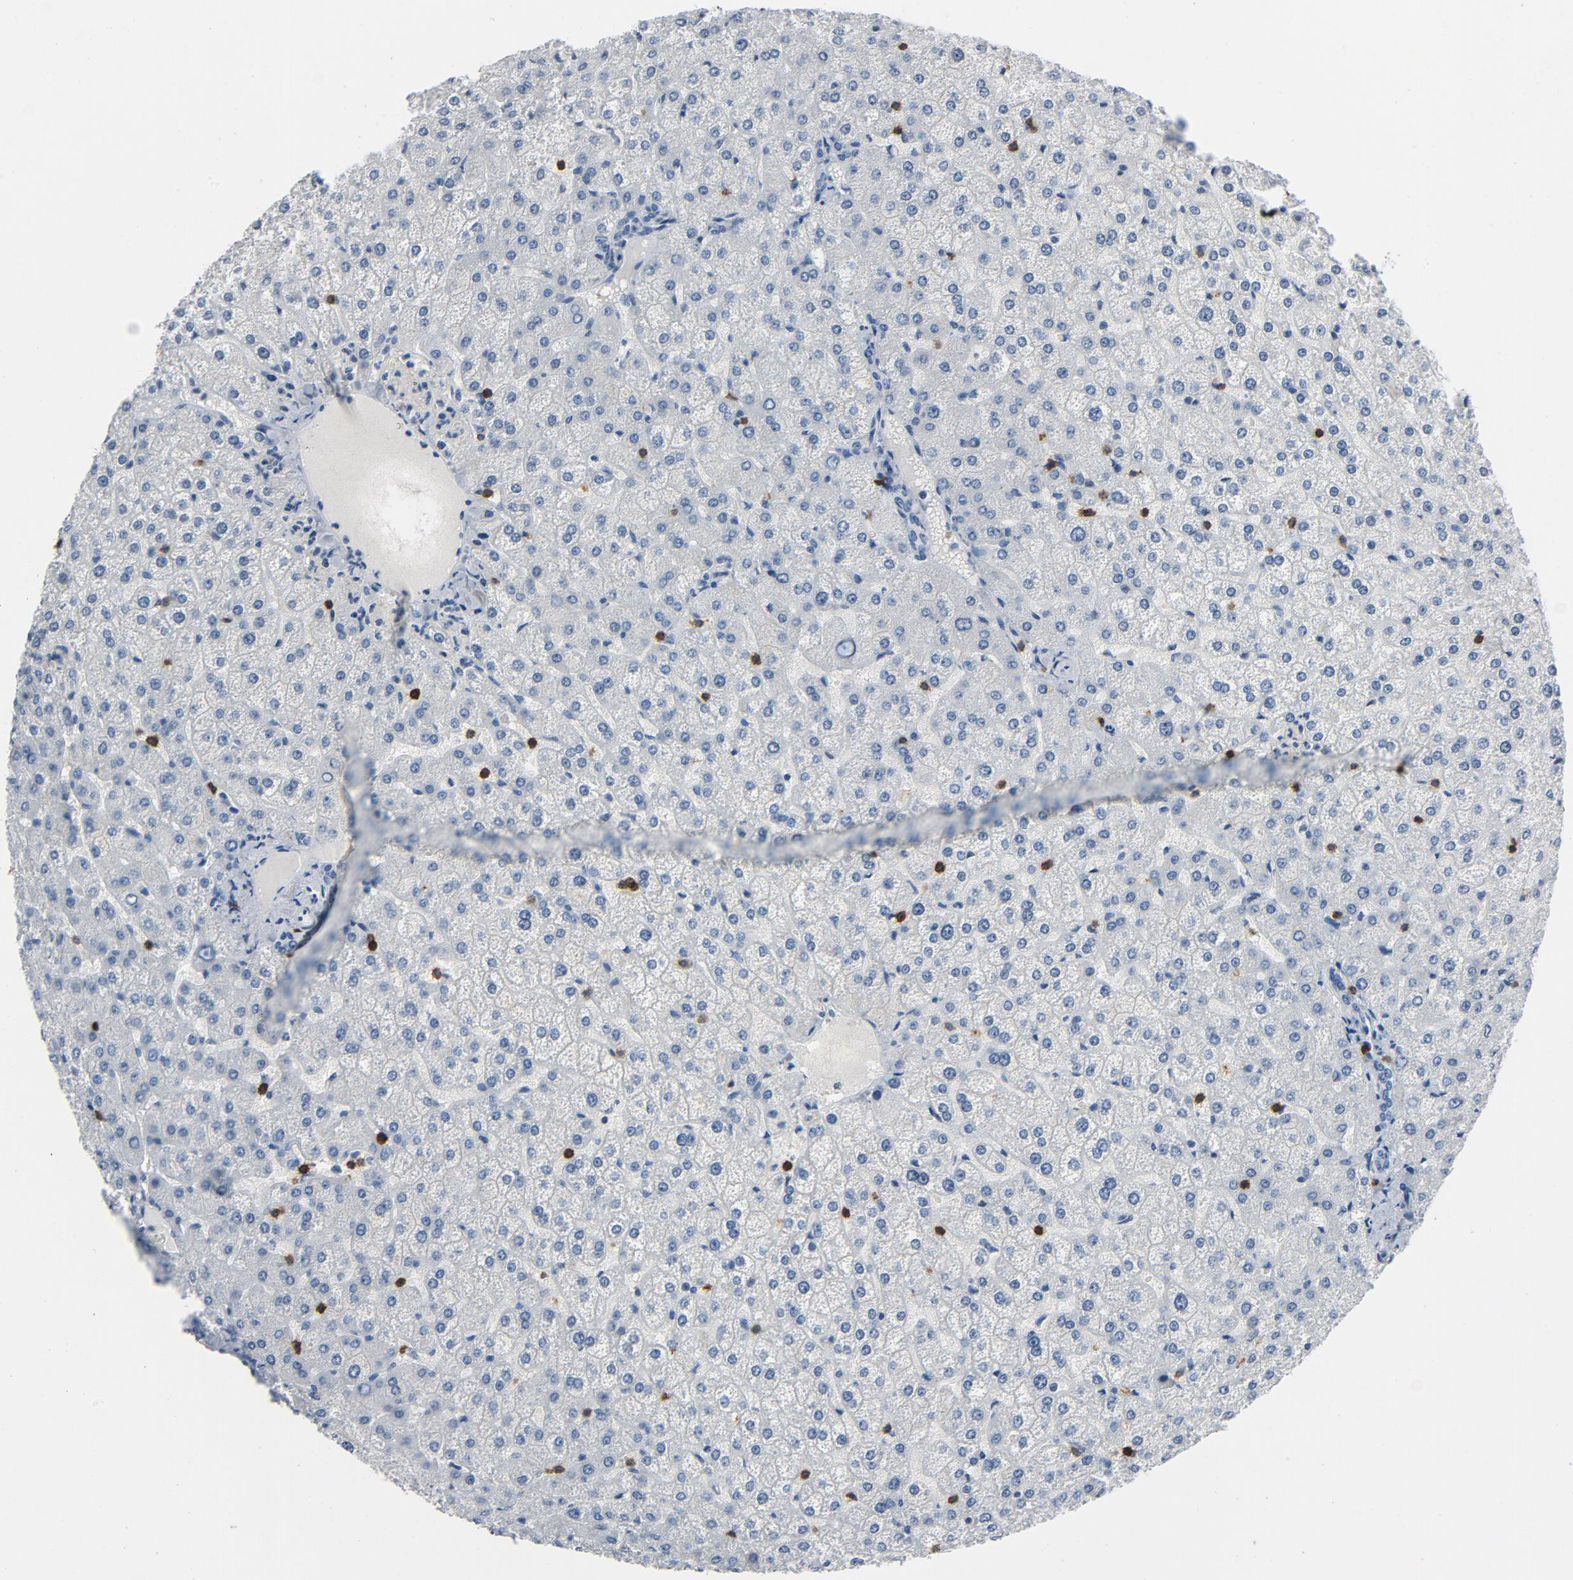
{"staining": {"intensity": "negative", "quantity": "none", "location": "none"}, "tissue": "liver", "cell_type": "Cholangiocytes", "image_type": "normal", "snomed": [{"axis": "morphology", "description": "Normal tissue, NOS"}, {"axis": "topography", "description": "Liver"}], "caption": "IHC of benign human liver shows no expression in cholangiocytes.", "gene": "LCK", "patient": {"sex": "female", "age": 32}}